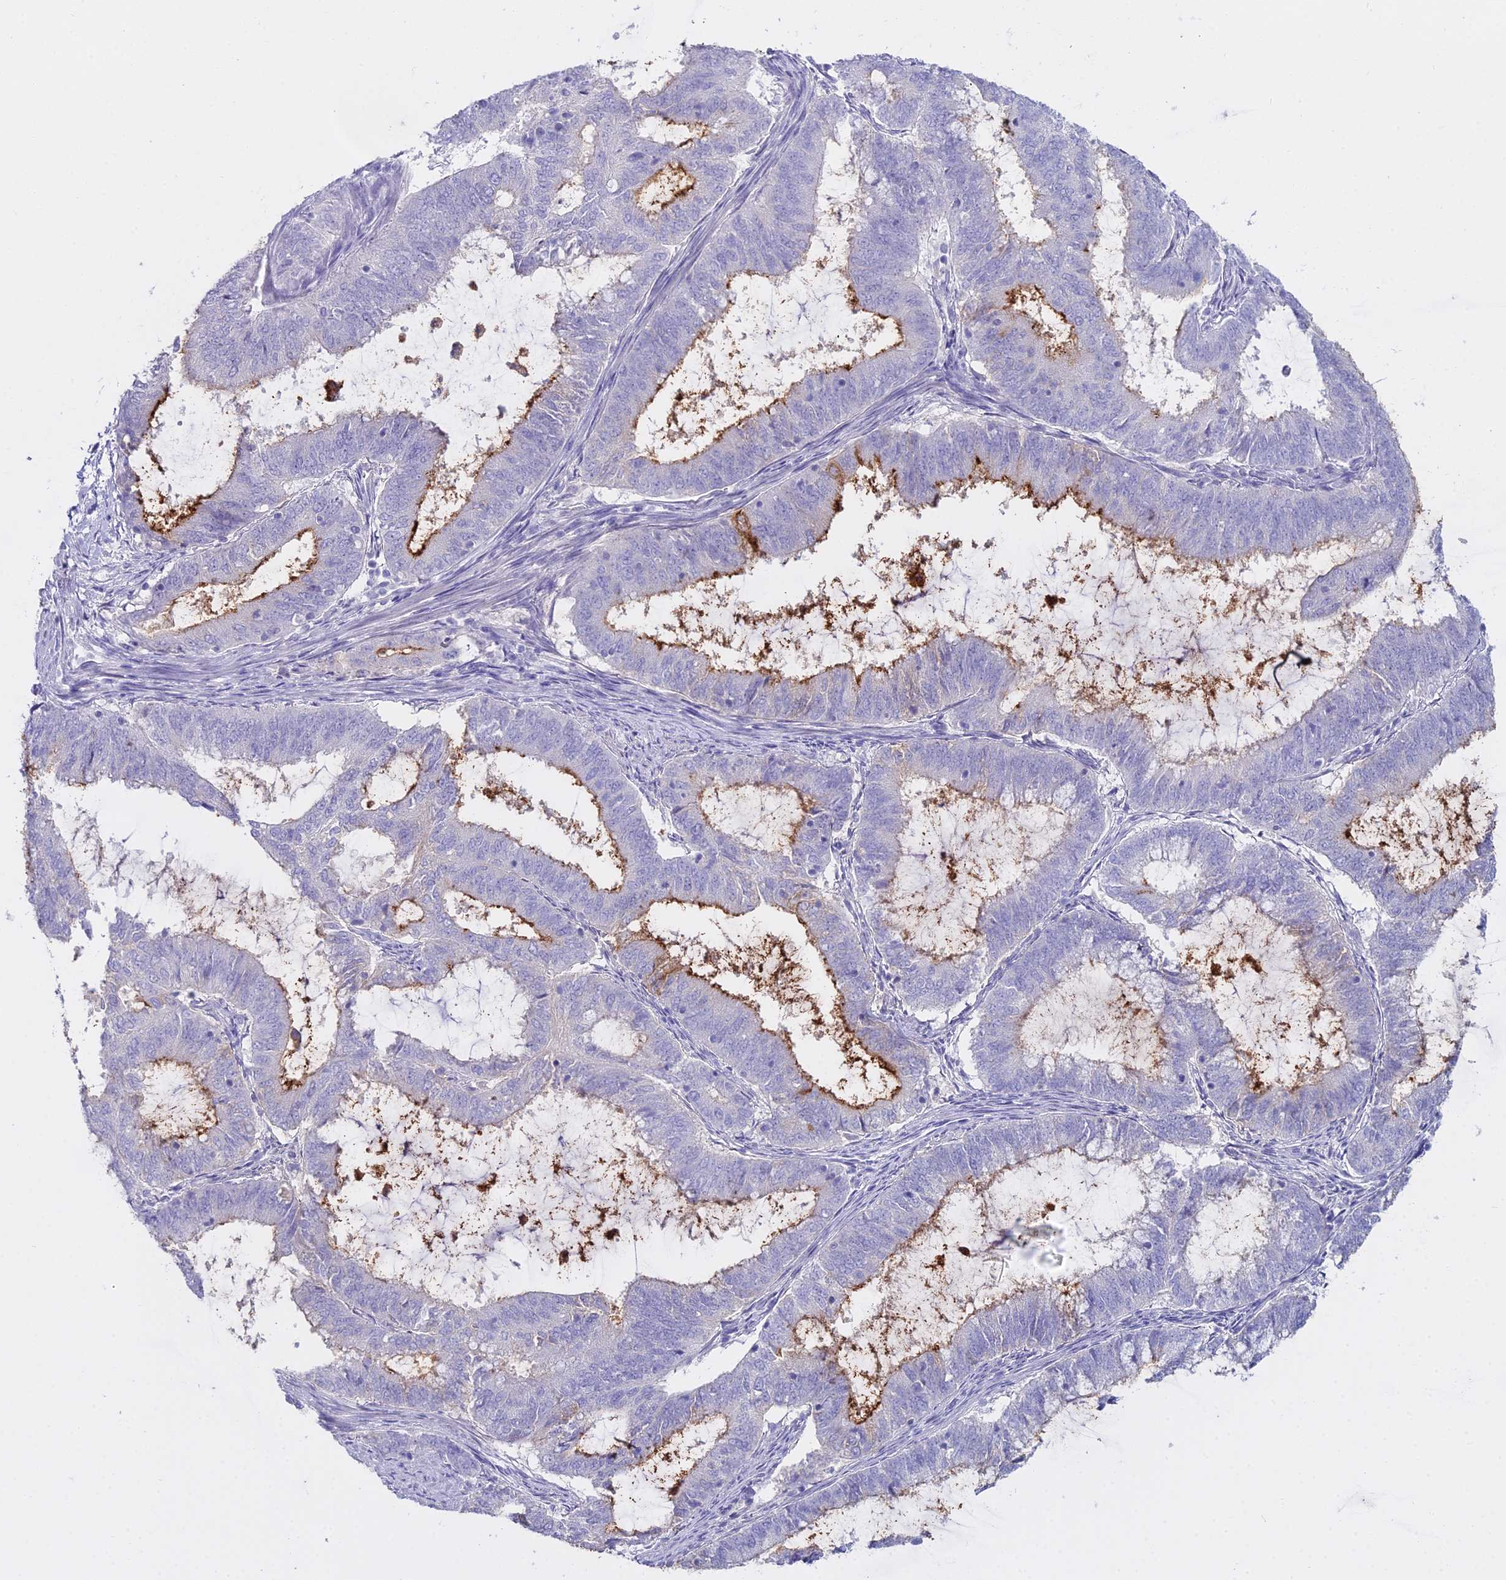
{"staining": {"intensity": "moderate", "quantity": "<25%", "location": "cytoplasmic/membranous"}, "tissue": "endometrial cancer", "cell_type": "Tumor cells", "image_type": "cancer", "snomed": [{"axis": "morphology", "description": "Adenocarcinoma, NOS"}, {"axis": "topography", "description": "Endometrium"}], "caption": "Endometrial cancer (adenocarcinoma) stained for a protein (brown) exhibits moderate cytoplasmic/membranous positive staining in about <25% of tumor cells.", "gene": "ALPP", "patient": {"sex": "female", "age": 51}}